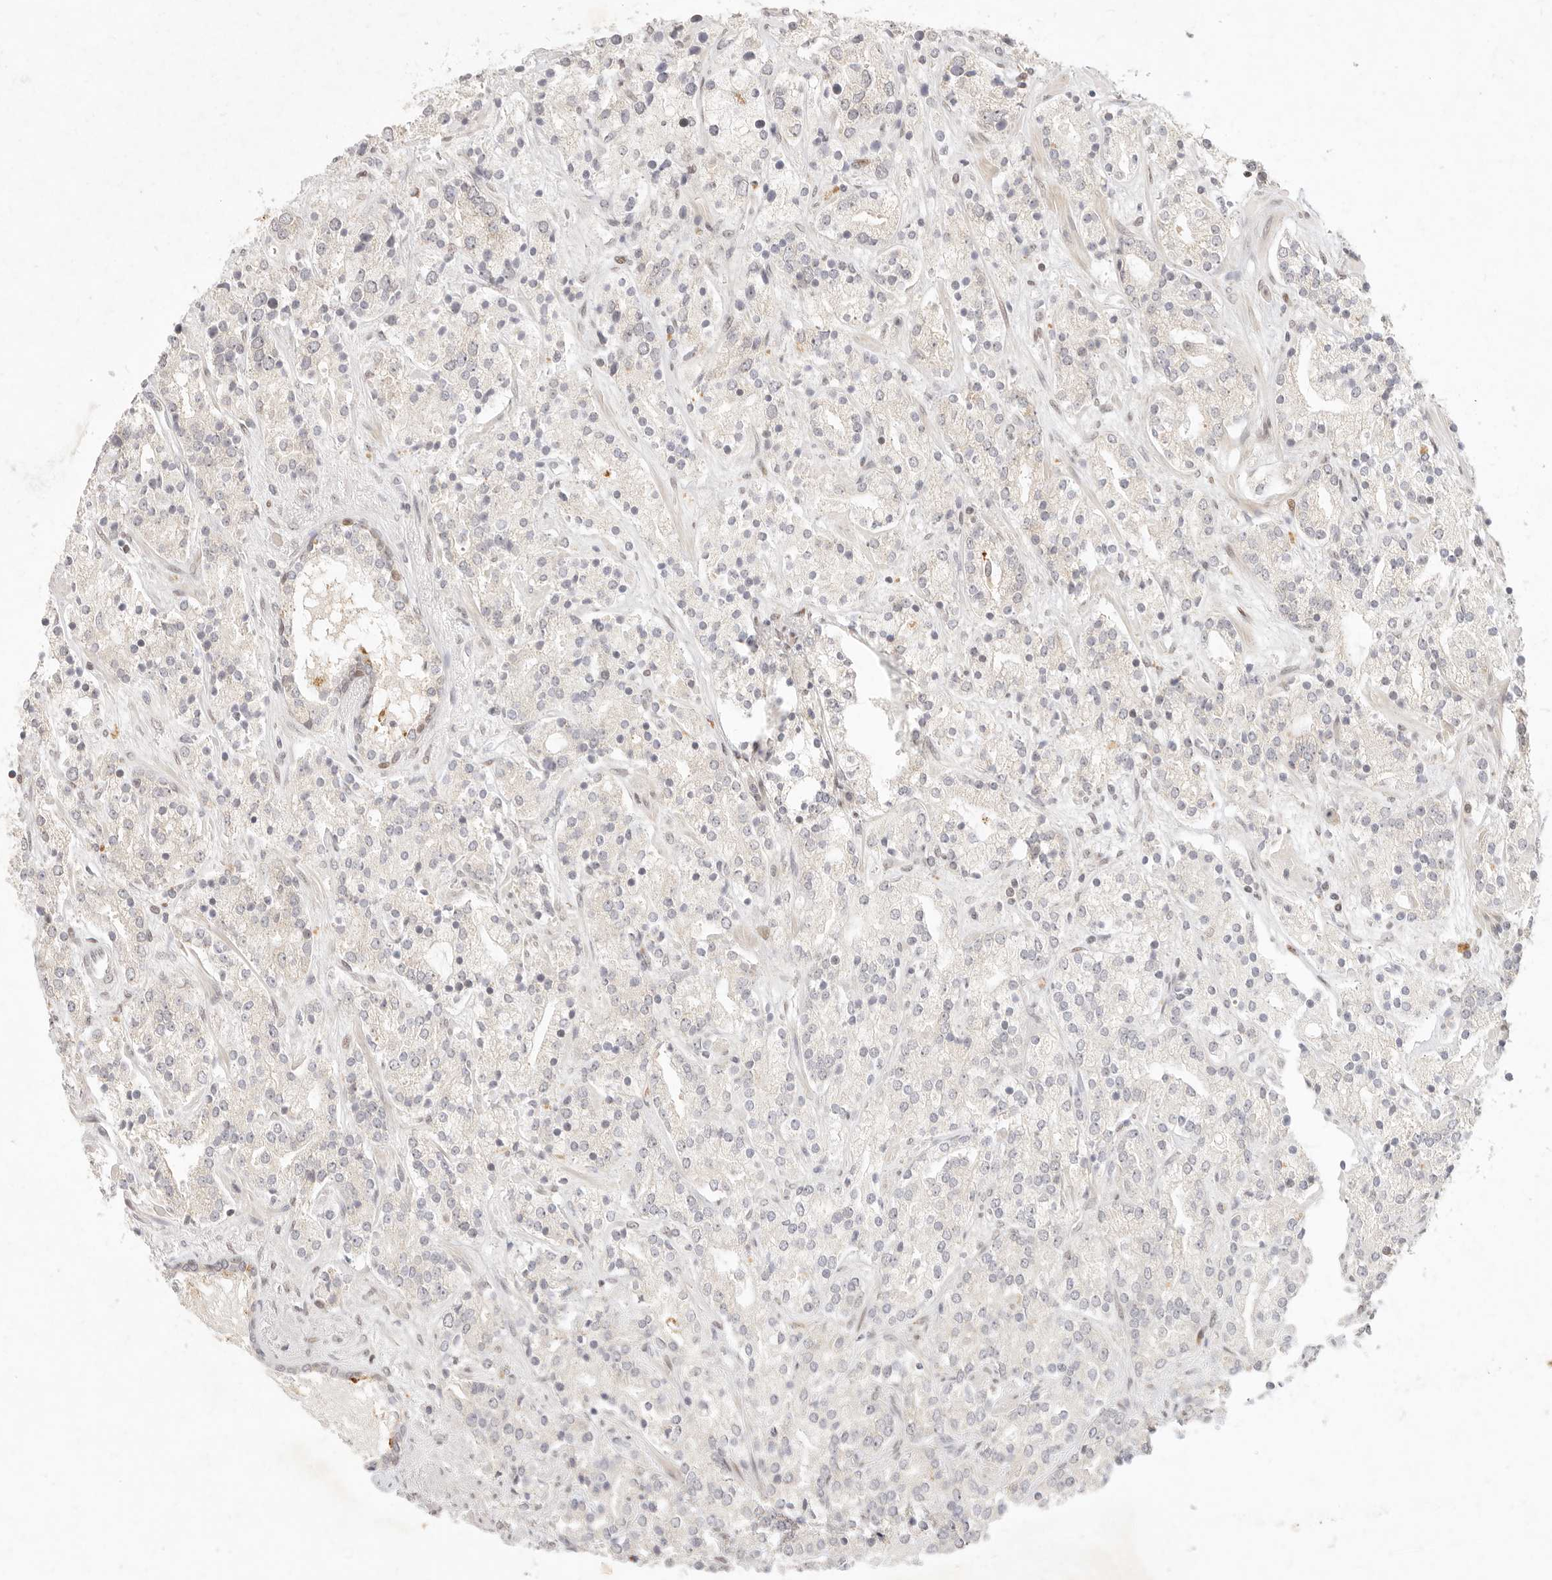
{"staining": {"intensity": "weak", "quantity": "25%-75%", "location": "cytoplasmic/membranous,nuclear"}, "tissue": "prostate cancer", "cell_type": "Tumor cells", "image_type": "cancer", "snomed": [{"axis": "morphology", "description": "Adenocarcinoma, High grade"}, {"axis": "topography", "description": "Prostate"}], "caption": "A micrograph of human prostate cancer (high-grade adenocarcinoma) stained for a protein shows weak cytoplasmic/membranous and nuclear brown staining in tumor cells. Nuclei are stained in blue.", "gene": "ASCL3", "patient": {"sex": "male", "age": 71}}